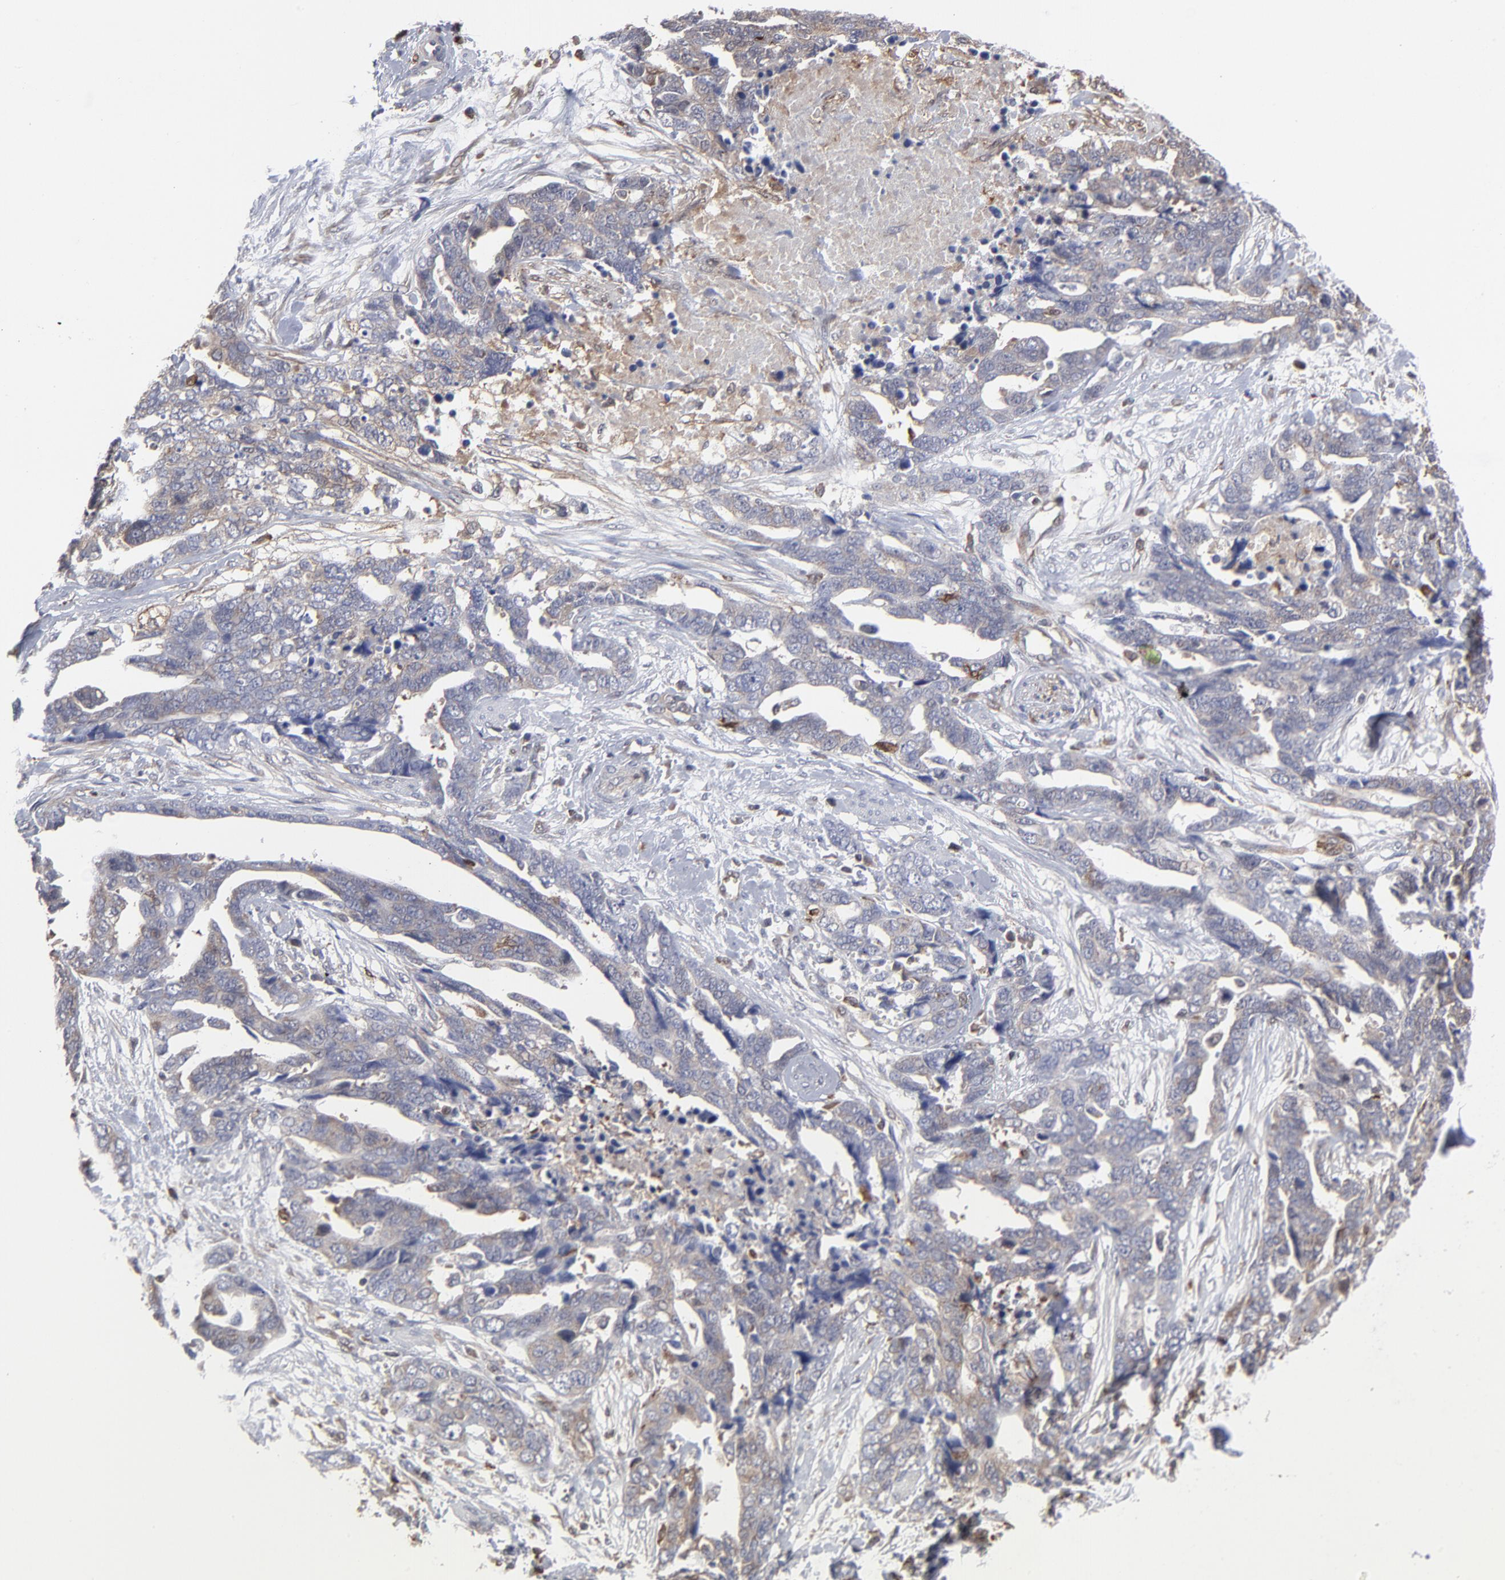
{"staining": {"intensity": "weak", "quantity": "25%-75%", "location": "cytoplasmic/membranous"}, "tissue": "ovarian cancer", "cell_type": "Tumor cells", "image_type": "cancer", "snomed": [{"axis": "morphology", "description": "Normal tissue, NOS"}, {"axis": "morphology", "description": "Cystadenocarcinoma, serous, NOS"}, {"axis": "topography", "description": "Fallopian tube"}, {"axis": "topography", "description": "Ovary"}], "caption": "Ovarian cancer tissue exhibits weak cytoplasmic/membranous staining in approximately 25%-75% of tumor cells", "gene": "MAP2K1", "patient": {"sex": "female", "age": 56}}